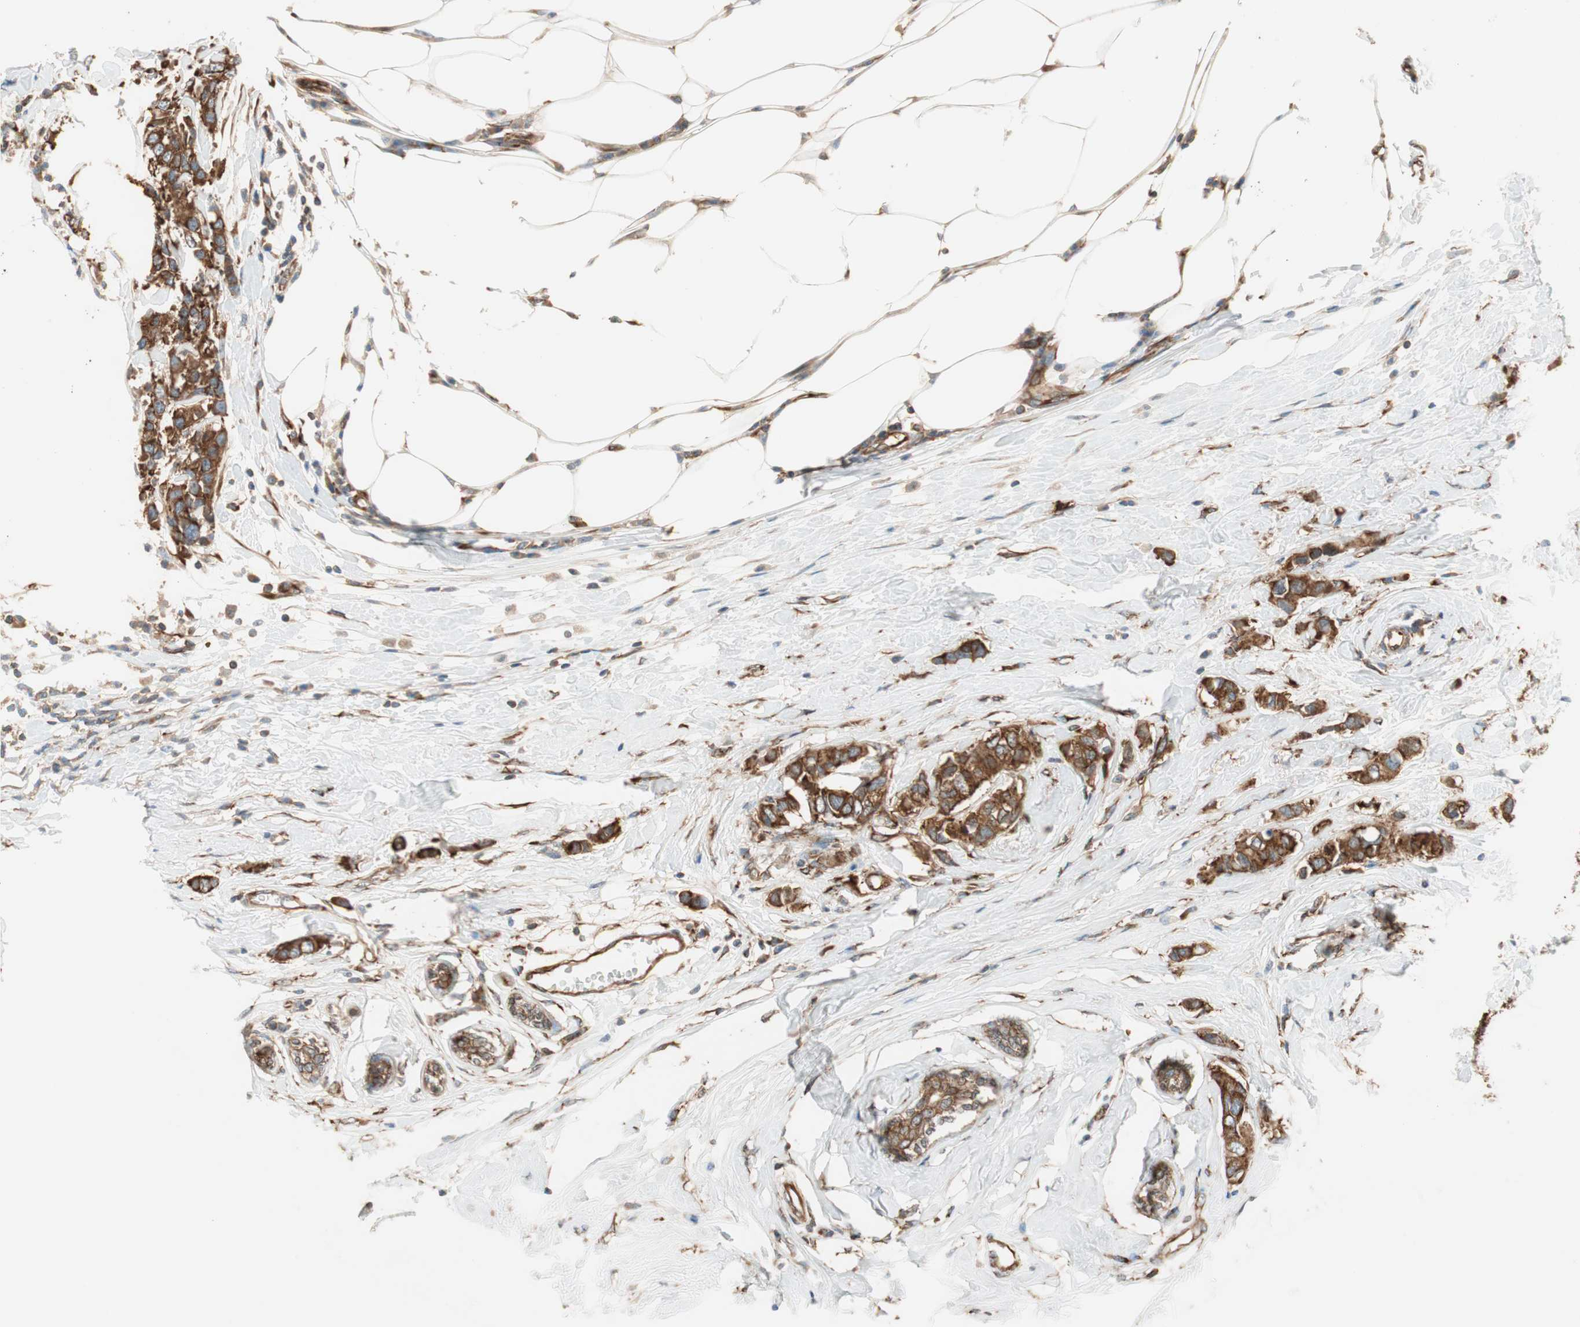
{"staining": {"intensity": "strong", "quantity": ">75%", "location": "cytoplasmic/membranous"}, "tissue": "breast cancer", "cell_type": "Tumor cells", "image_type": "cancer", "snomed": [{"axis": "morphology", "description": "Duct carcinoma"}, {"axis": "topography", "description": "Breast"}], "caption": "Immunohistochemistry image of neoplastic tissue: infiltrating ductal carcinoma (breast) stained using IHC shows high levels of strong protein expression localized specifically in the cytoplasmic/membranous of tumor cells, appearing as a cytoplasmic/membranous brown color.", "gene": "WASL", "patient": {"sex": "female", "age": 50}}